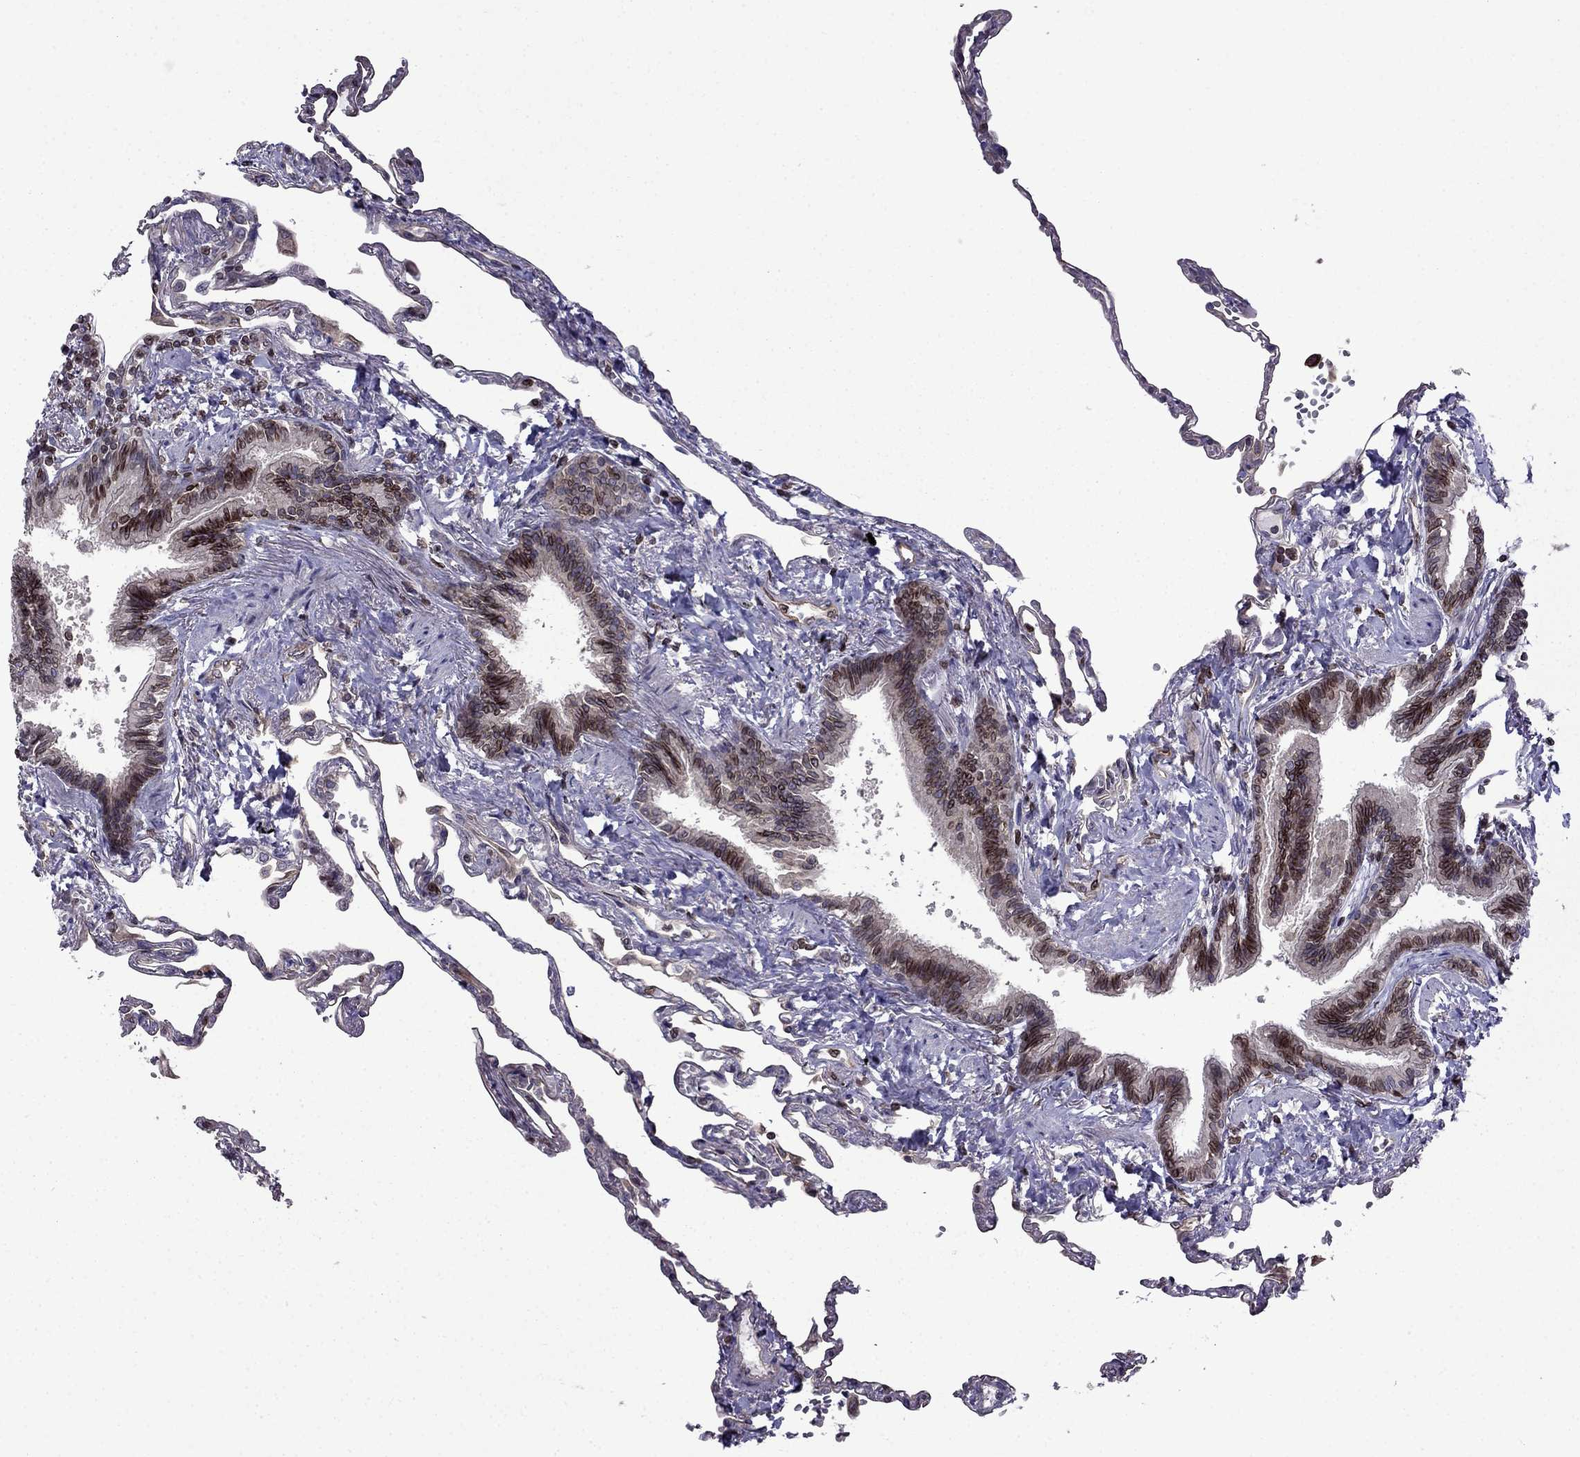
{"staining": {"intensity": "moderate", "quantity": "25%-75%", "location": "nuclear"}, "tissue": "lung", "cell_type": "Alveolar cells", "image_type": "normal", "snomed": [{"axis": "morphology", "description": "Normal tissue, NOS"}, {"axis": "topography", "description": "Lung"}], "caption": "Lung stained for a protein (brown) displays moderate nuclear positive expression in about 25%-75% of alveolar cells.", "gene": "CDC42BPA", "patient": {"sex": "male", "age": 78}}